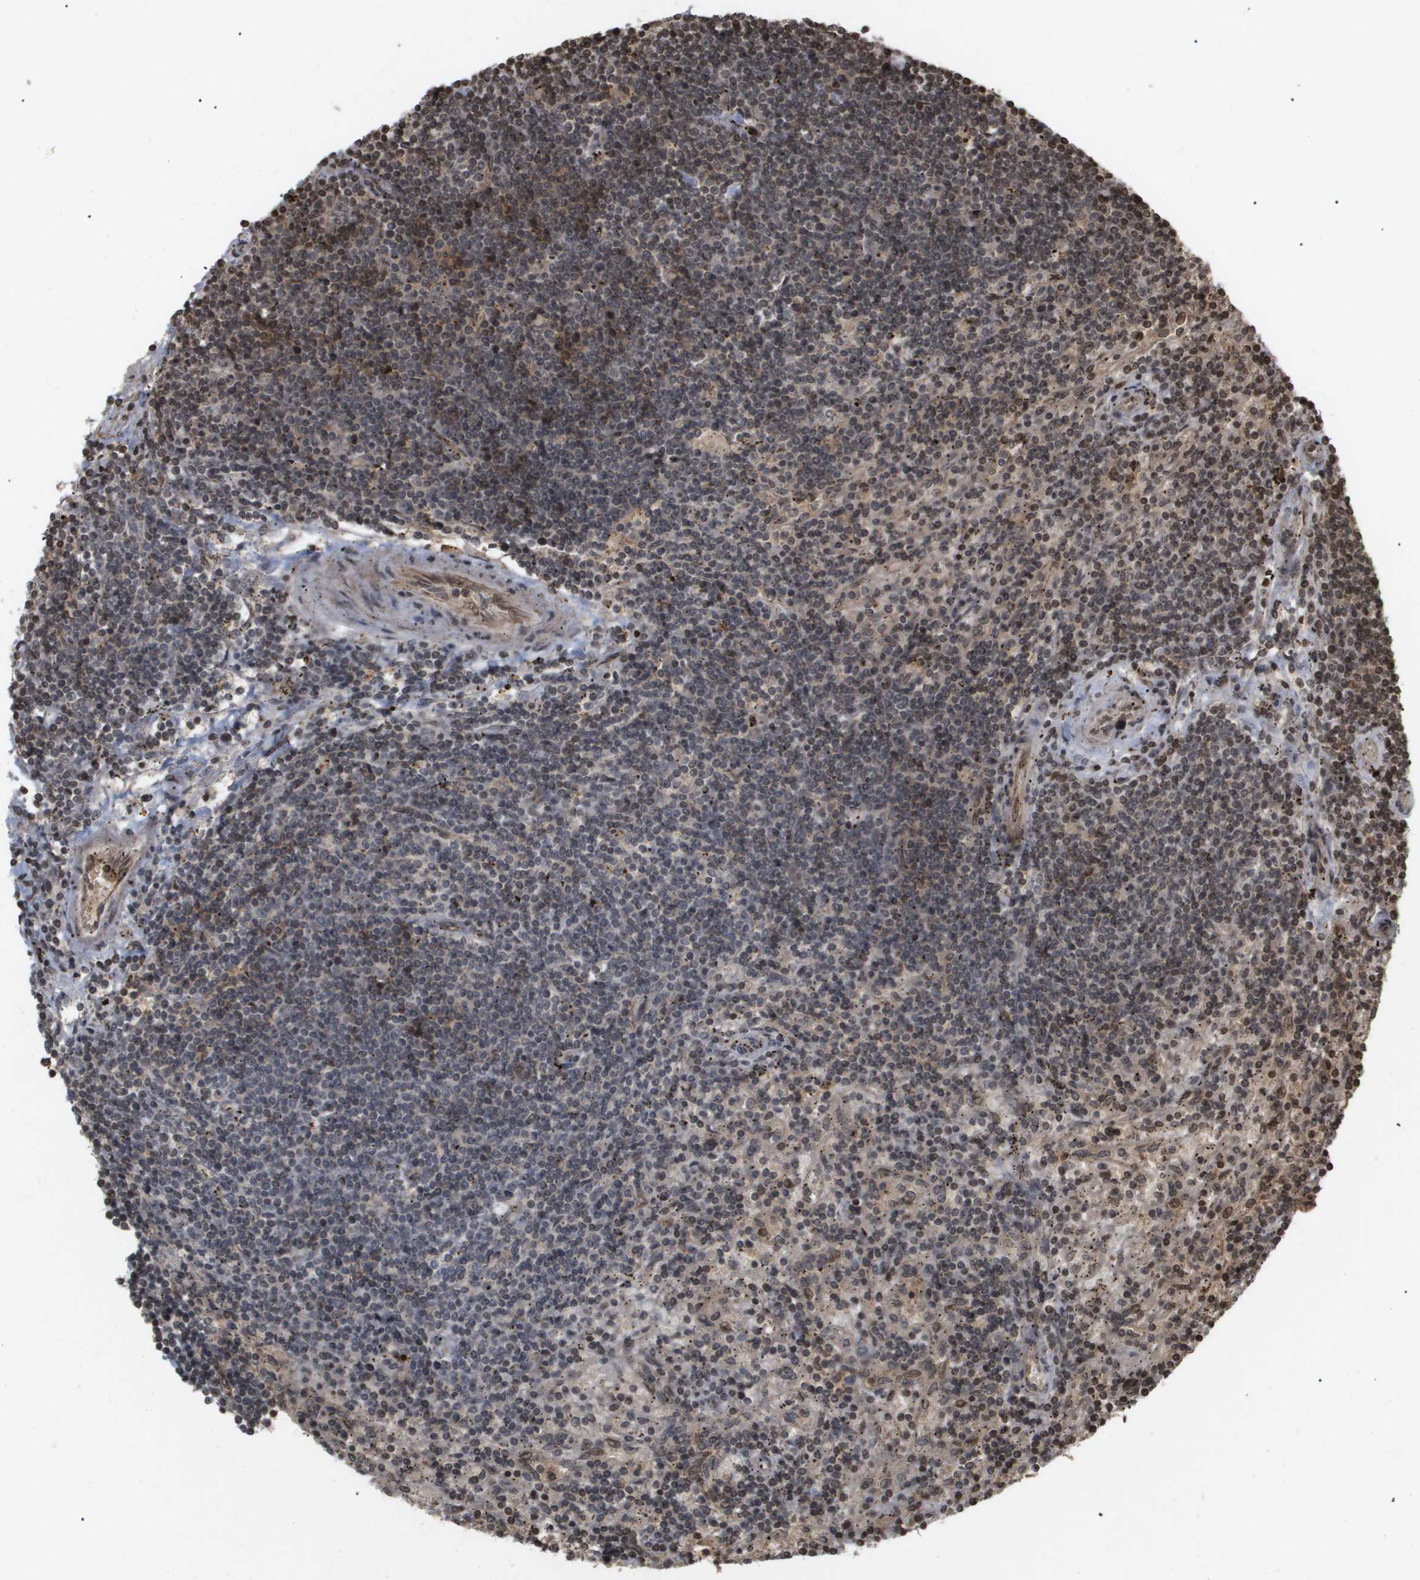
{"staining": {"intensity": "weak", "quantity": "<25%", "location": "cytoplasmic/membranous,nuclear"}, "tissue": "lymphoma", "cell_type": "Tumor cells", "image_type": "cancer", "snomed": [{"axis": "morphology", "description": "Malignant lymphoma, non-Hodgkin's type, Low grade"}, {"axis": "topography", "description": "Spleen"}], "caption": "A high-resolution histopathology image shows immunohistochemistry (IHC) staining of malignant lymphoma, non-Hodgkin's type (low-grade), which demonstrates no significant positivity in tumor cells.", "gene": "HSPA6", "patient": {"sex": "male", "age": 76}}